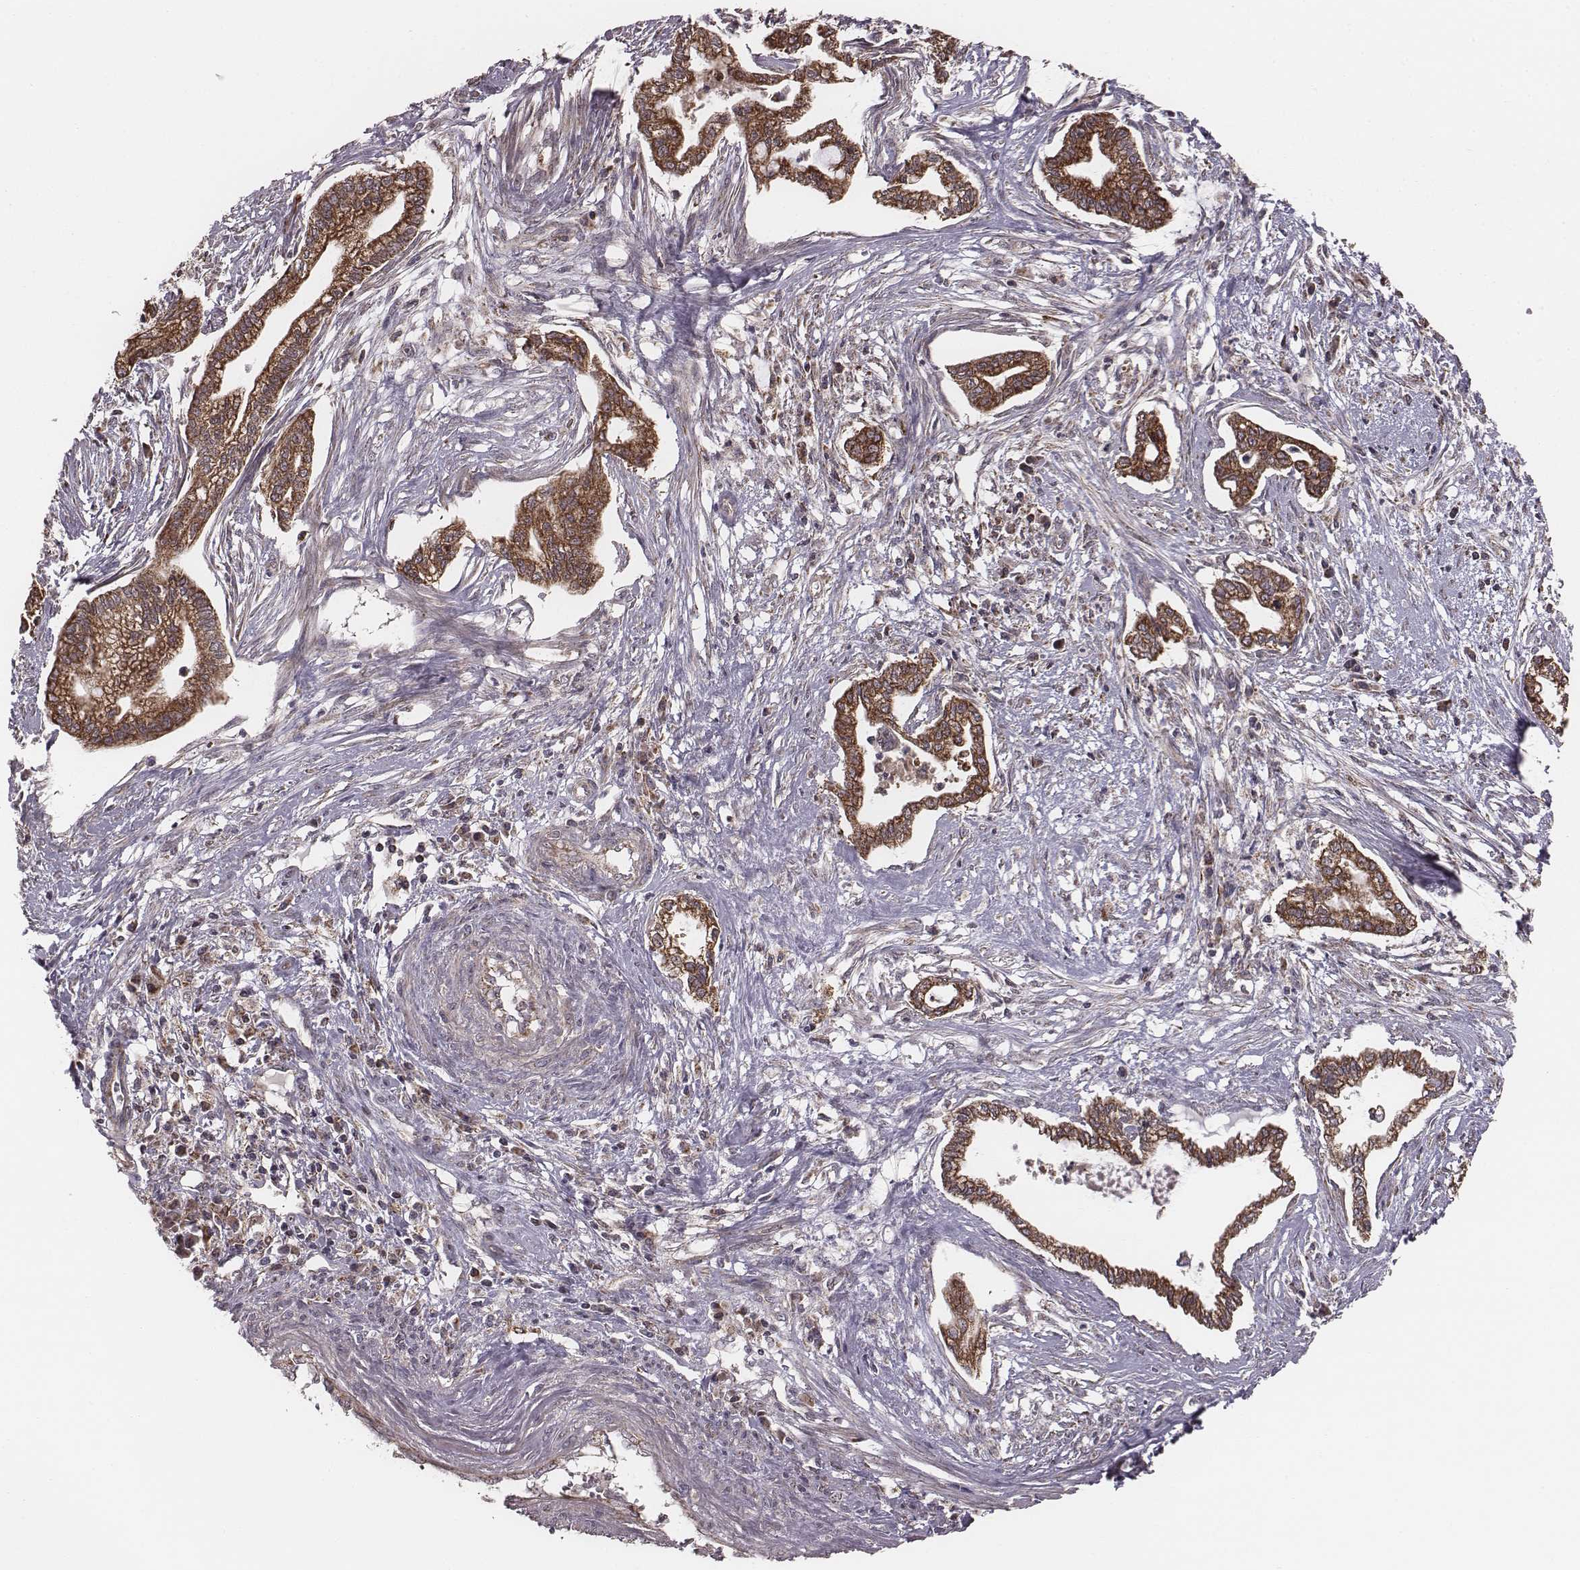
{"staining": {"intensity": "strong", "quantity": ">75%", "location": "cytoplasmic/membranous"}, "tissue": "cervical cancer", "cell_type": "Tumor cells", "image_type": "cancer", "snomed": [{"axis": "morphology", "description": "Adenocarcinoma, NOS"}, {"axis": "topography", "description": "Cervix"}], "caption": "This micrograph reveals cervical cancer stained with immunohistochemistry (IHC) to label a protein in brown. The cytoplasmic/membranous of tumor cells show strong positivity for the protein. Nuclei are counter-stained blue.", "gene": "PDCD2L", "patient": {"sex": "female", "age": 62}}